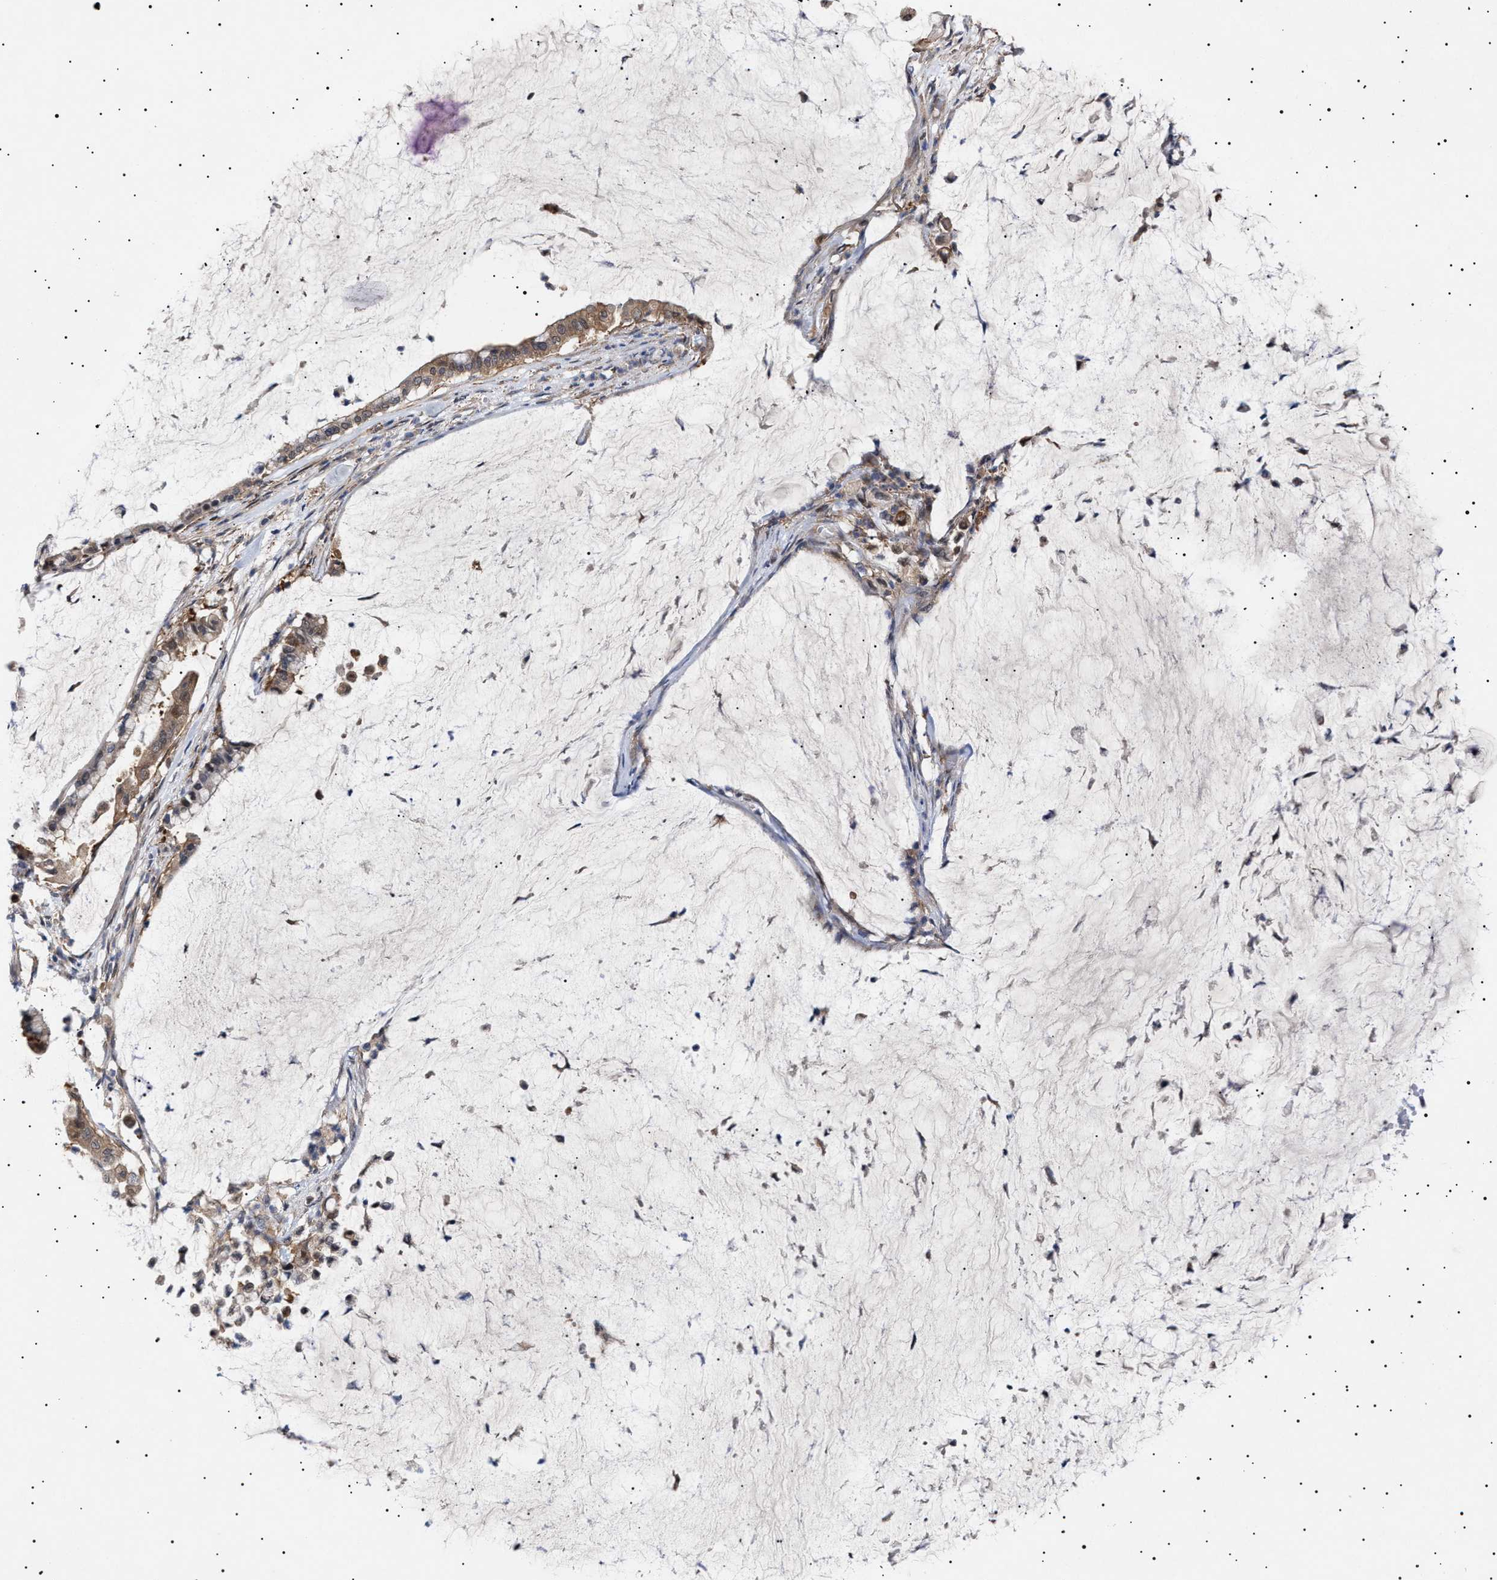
{"staining": {"intensity": "moderate", "quantity": ">75%", "location": "cytoplasmic/membranous"}, "tissue": "pancreatic cancer", "cell_type": "Tumor cells", "image_type": "cancer", "snomed": [{"axis": "morphology", "description": "Adenocarcinoma, NOS"}, {"axis": "topography", "description": "Pancreas"}], "caption": "Human pancreatic cancer stained for a protein (brown) exhibits moderate cytoplasmic/membranous positive positivity in approximately >75% of tumor cells.", "gene": "NPLOC4", "patient": {"sex": "male", "age": 41}}